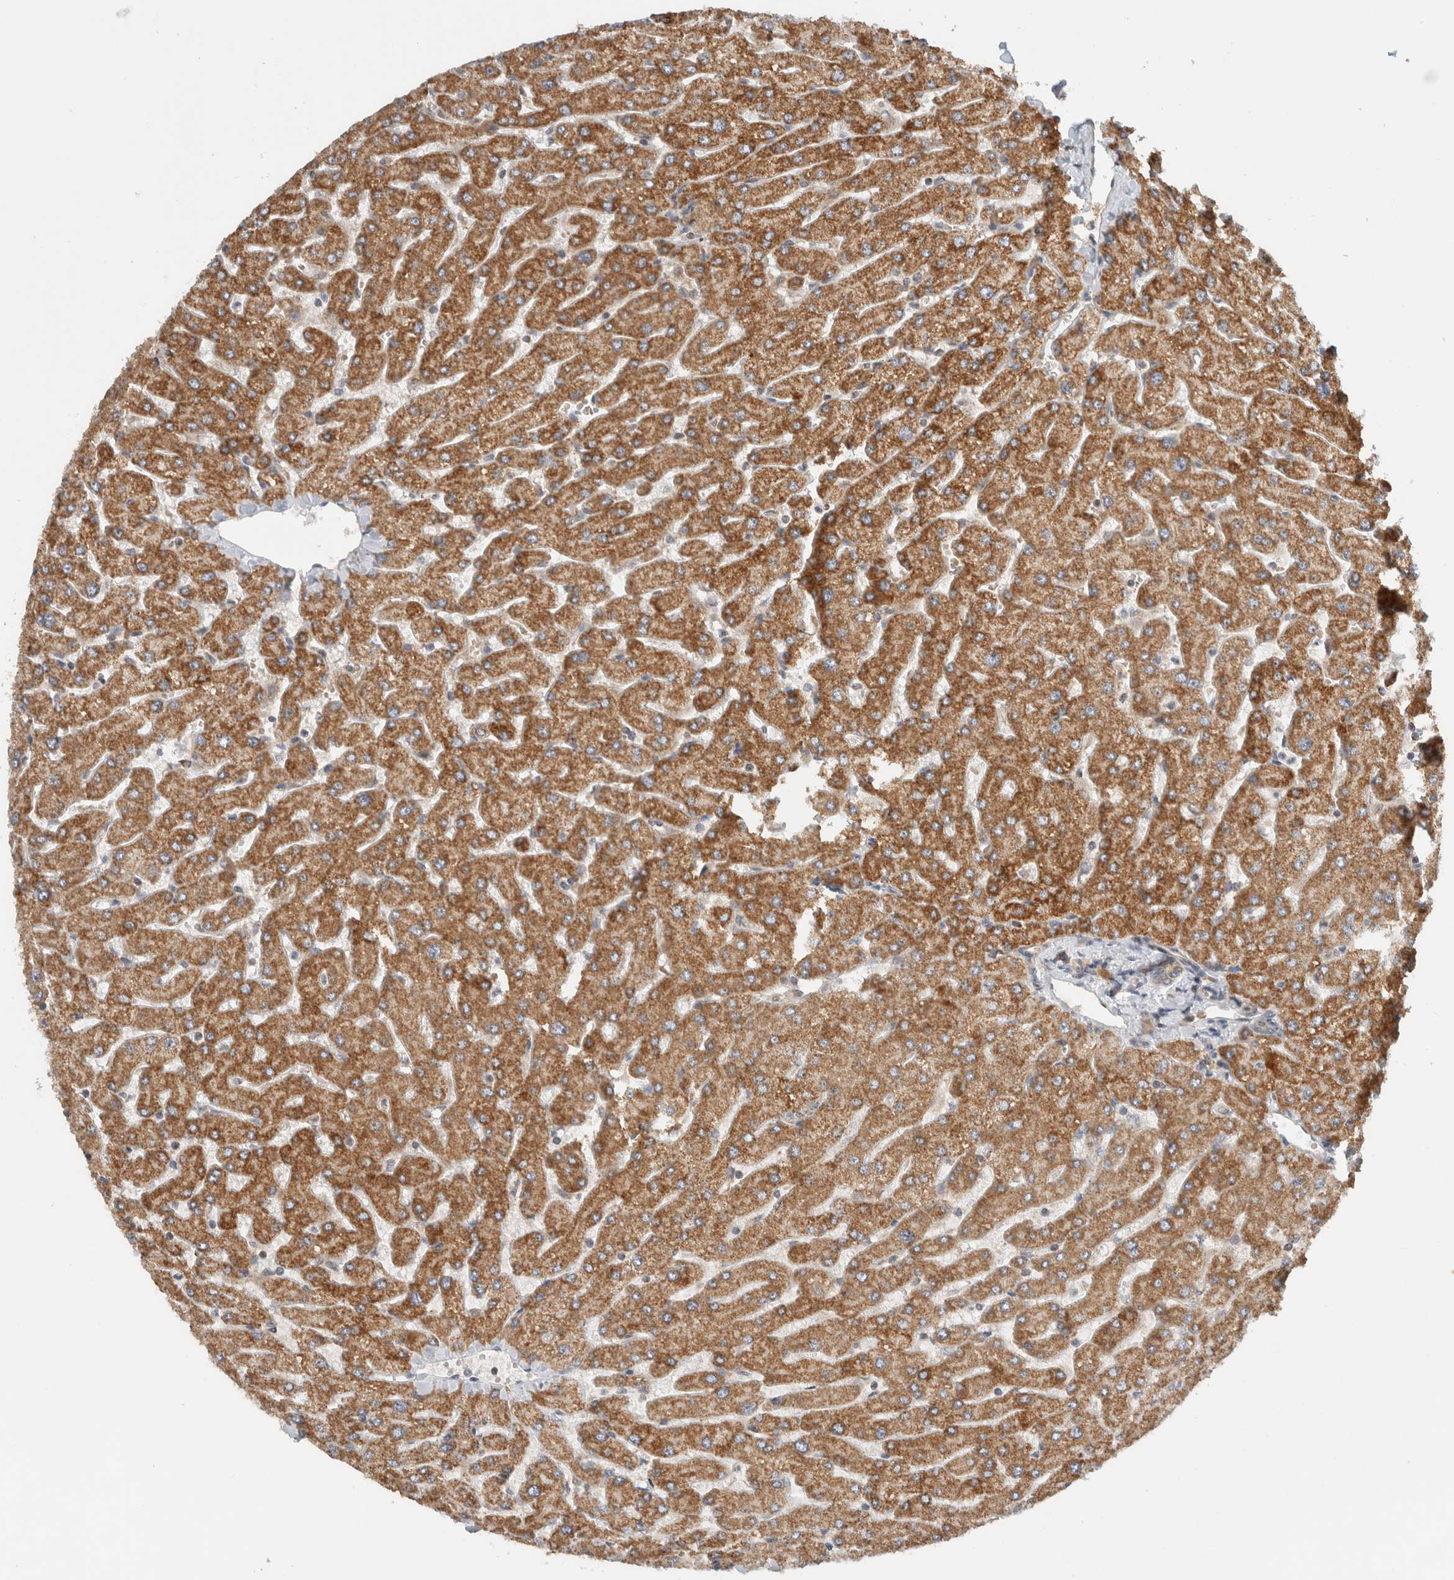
{"staining": {"intensity": "weak", "quantity": ">75%", "location": "cytoplasmic/membranous"}, "tissue": "liver", "cell_type": "Cholangiocytes", "image_type": "normal", "snomed": [{"axis": "morphology", "description": "Normal tissue, NOS"}, {"axis": "topography", "description": "Liver"}], "caption": "Protein staining of normal liver reveals weak cytoplasmic/membranous staining in approximately >75% of cholangiocytes.", "gene": "CMC2", "patient": {"sex": "male", "age": 55}}